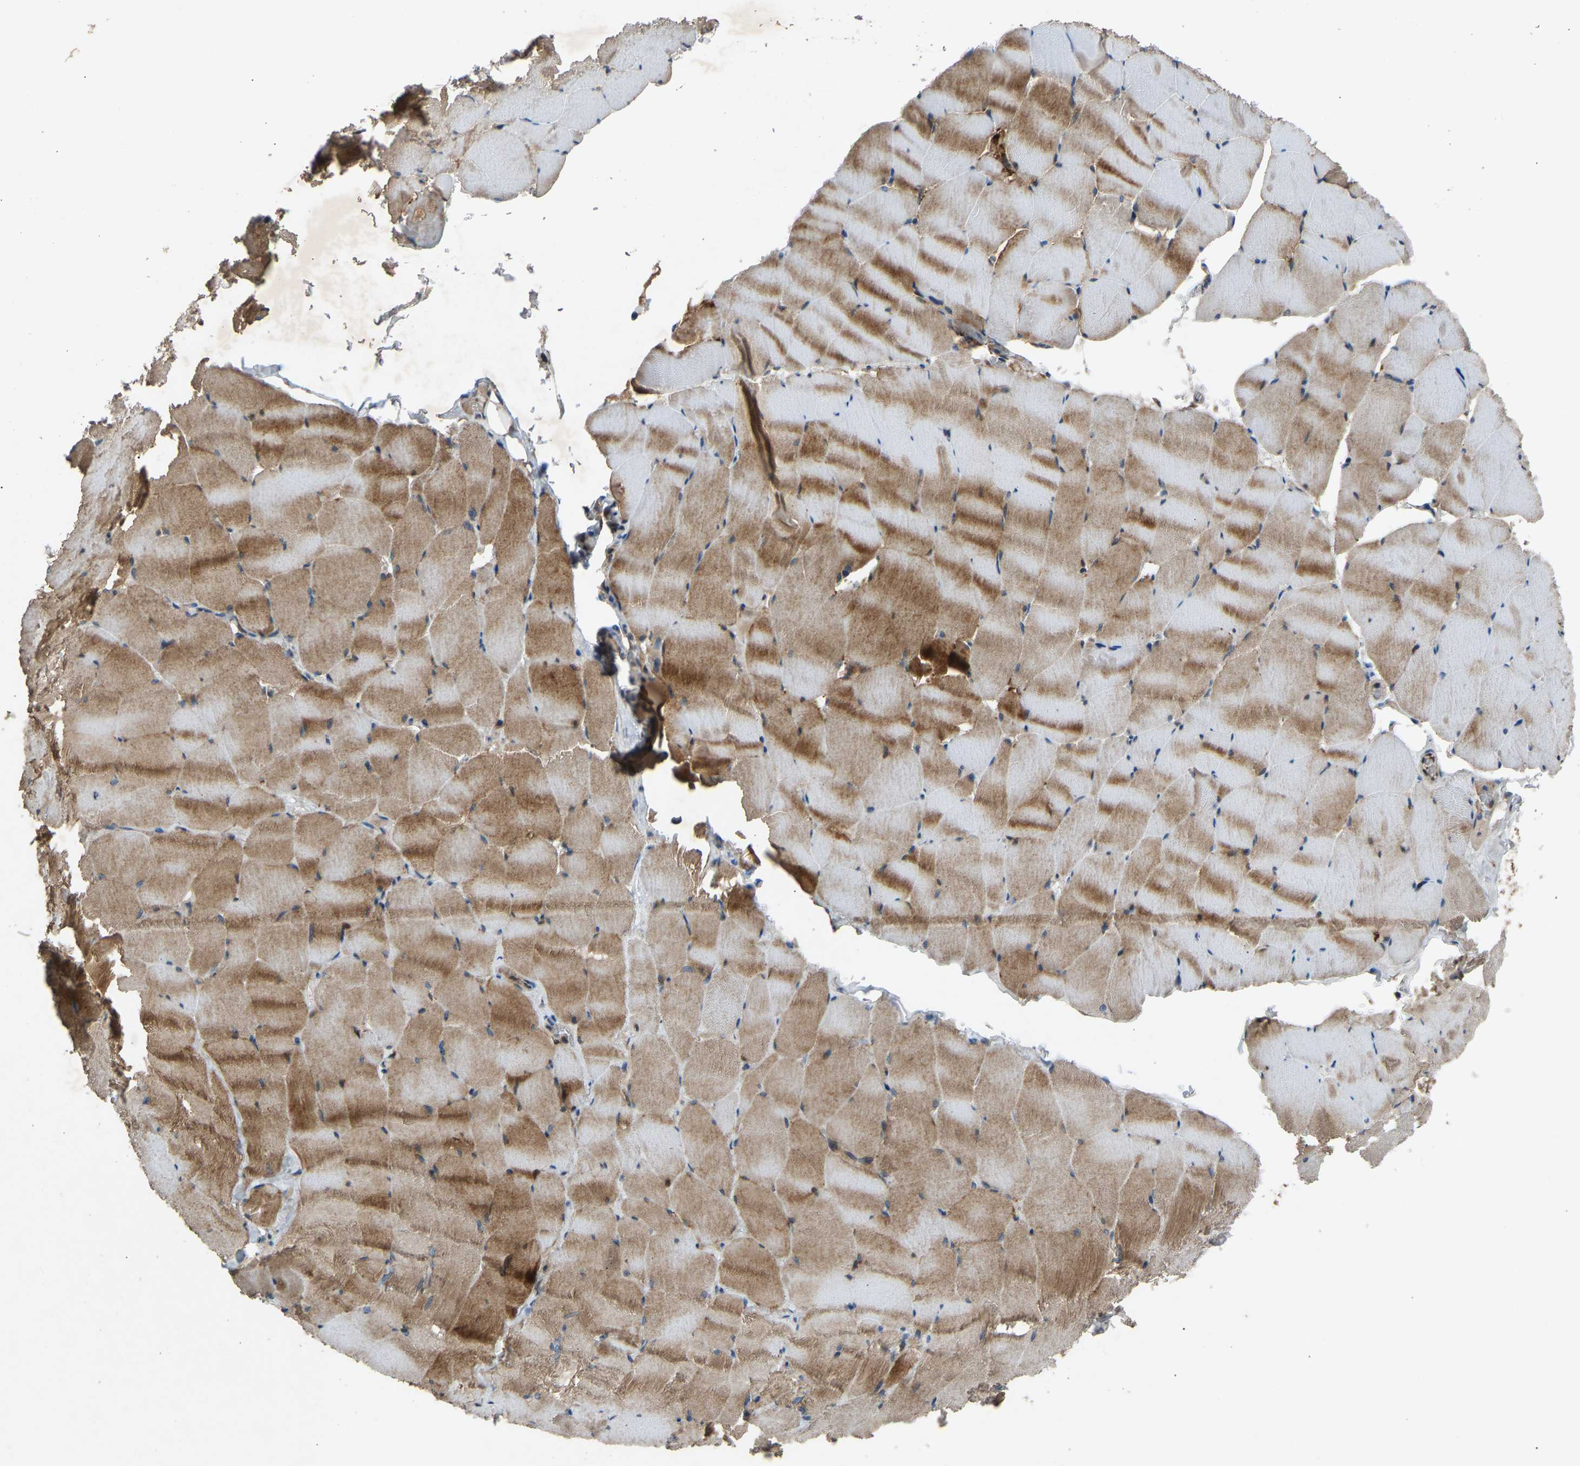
{"staining": {"intensity": "moderate", "quantity": ">75%", "location": "cytoplasmic/membranous"}, "tissue": "skeletal muscle", "cell_type": "Myocytes", "image_type": "normal", "snomed": [{"axis": "morphology", "description": "Normal tissue, NOS"}, {"axis": "topography", "description": "Skeletal muscle"}], "caption": "Immunohistochemistry micrograph of normal skeletal muscle: skeletal muscle stained using IHC demonstrates medium levels of moderate protein expression localized specifically in the cytoplasmic/membranous of myocytes, appearing as a cytoplasmic/membranous brown color.", "gene": "GAS2L1", "patient": {"sex": "male", "age": 62}}